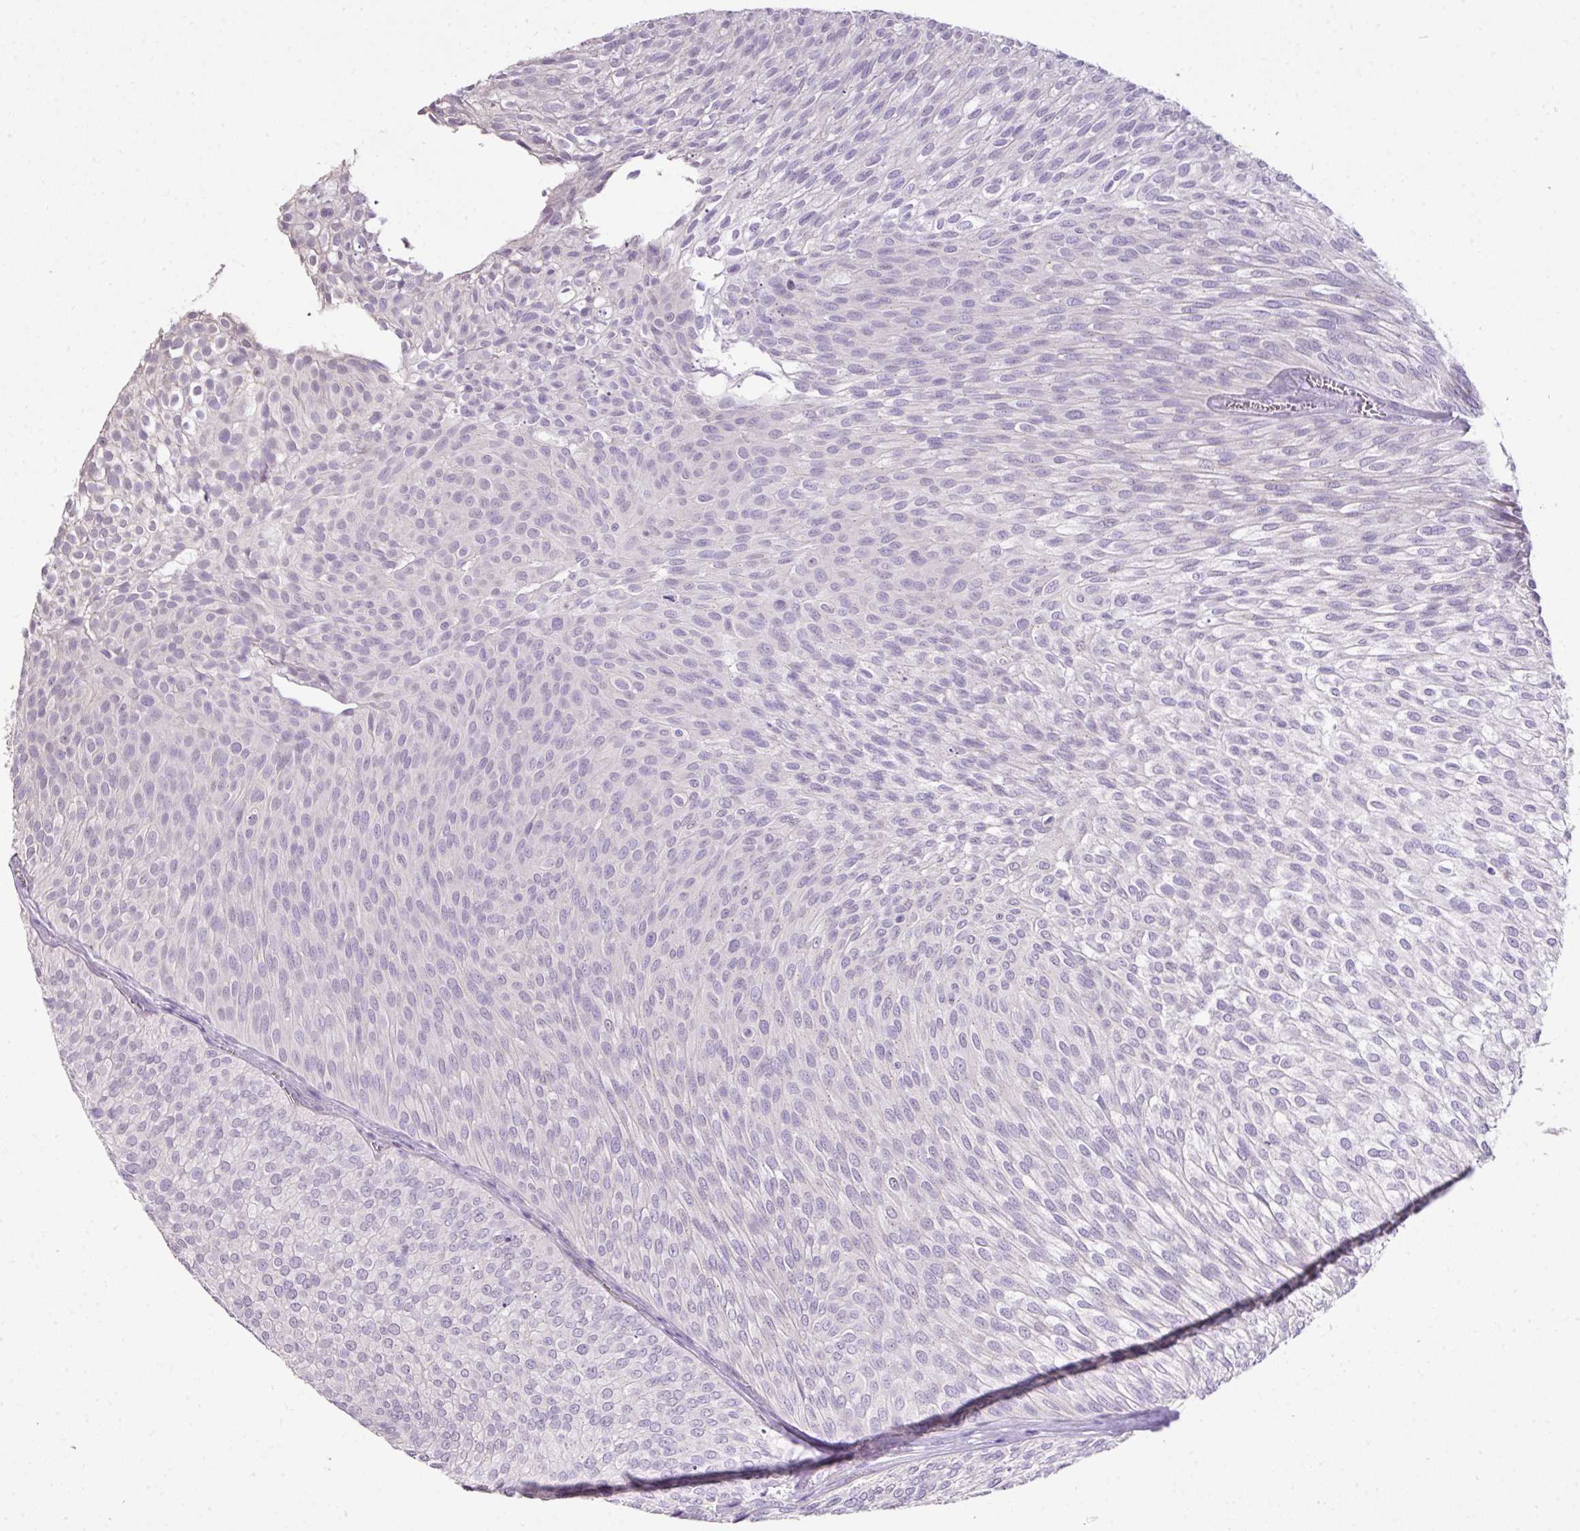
{"staining": {"intensity": "negative", "quantity": "none", "location": "none"}, "tissue": "urothelial cancer", "cell_type": "Tumor cells", "image_type": "cancer", "snomed": [{"axis": "morphology", "description": "Urothelial carcinoma, Low grade"}, {"axis": "topography", "description": "Urinary bladder"}], "caption": "This is a image of immunohistochemistry staining of low-grade urothelial carcinoma, which shows no expression in tumor cells.", "gene": "DIP2A", "patient": {"sex": "male", "age": 91}}